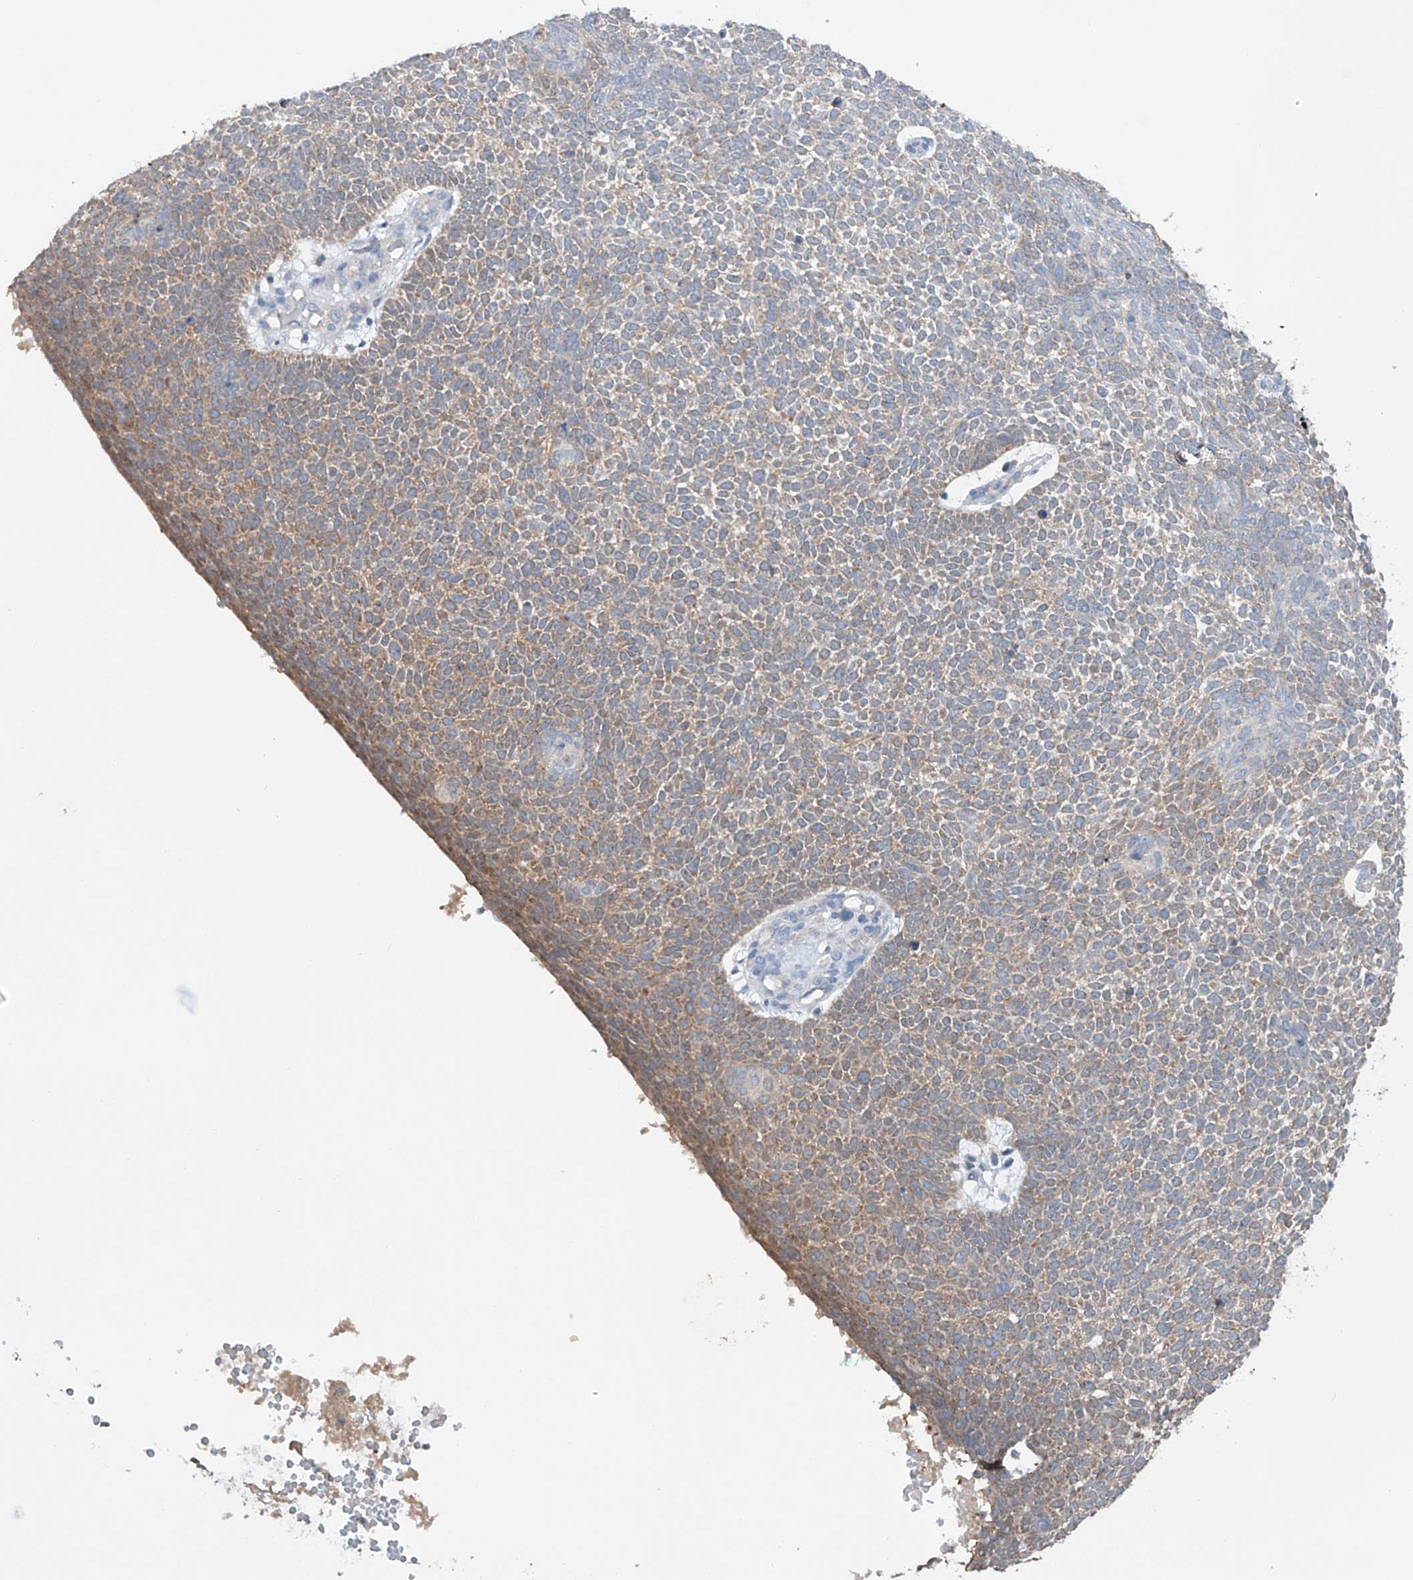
{"staining": {"intensity": "moderate", "quantity": "25%-75%", "location": "cytoplasmic/membranous"}, "tissue": "skin cancer", "cell_type": "Tumor cells", "image_type": "cancer", "snomed": [{"axis": "morphology", "description": "Basal cell carcinoma"}, {"axis": "topography", "description": "Skin"}], "caption": "DAB immunohistochemical staining of skin cancer (basal cell carcinoma) shows moderate cytoplasmic/membranous protein expression in about 25%-75% of tumor cells.", "gene": "GPC4", "patient": {"sex": "female", "age": 81}}